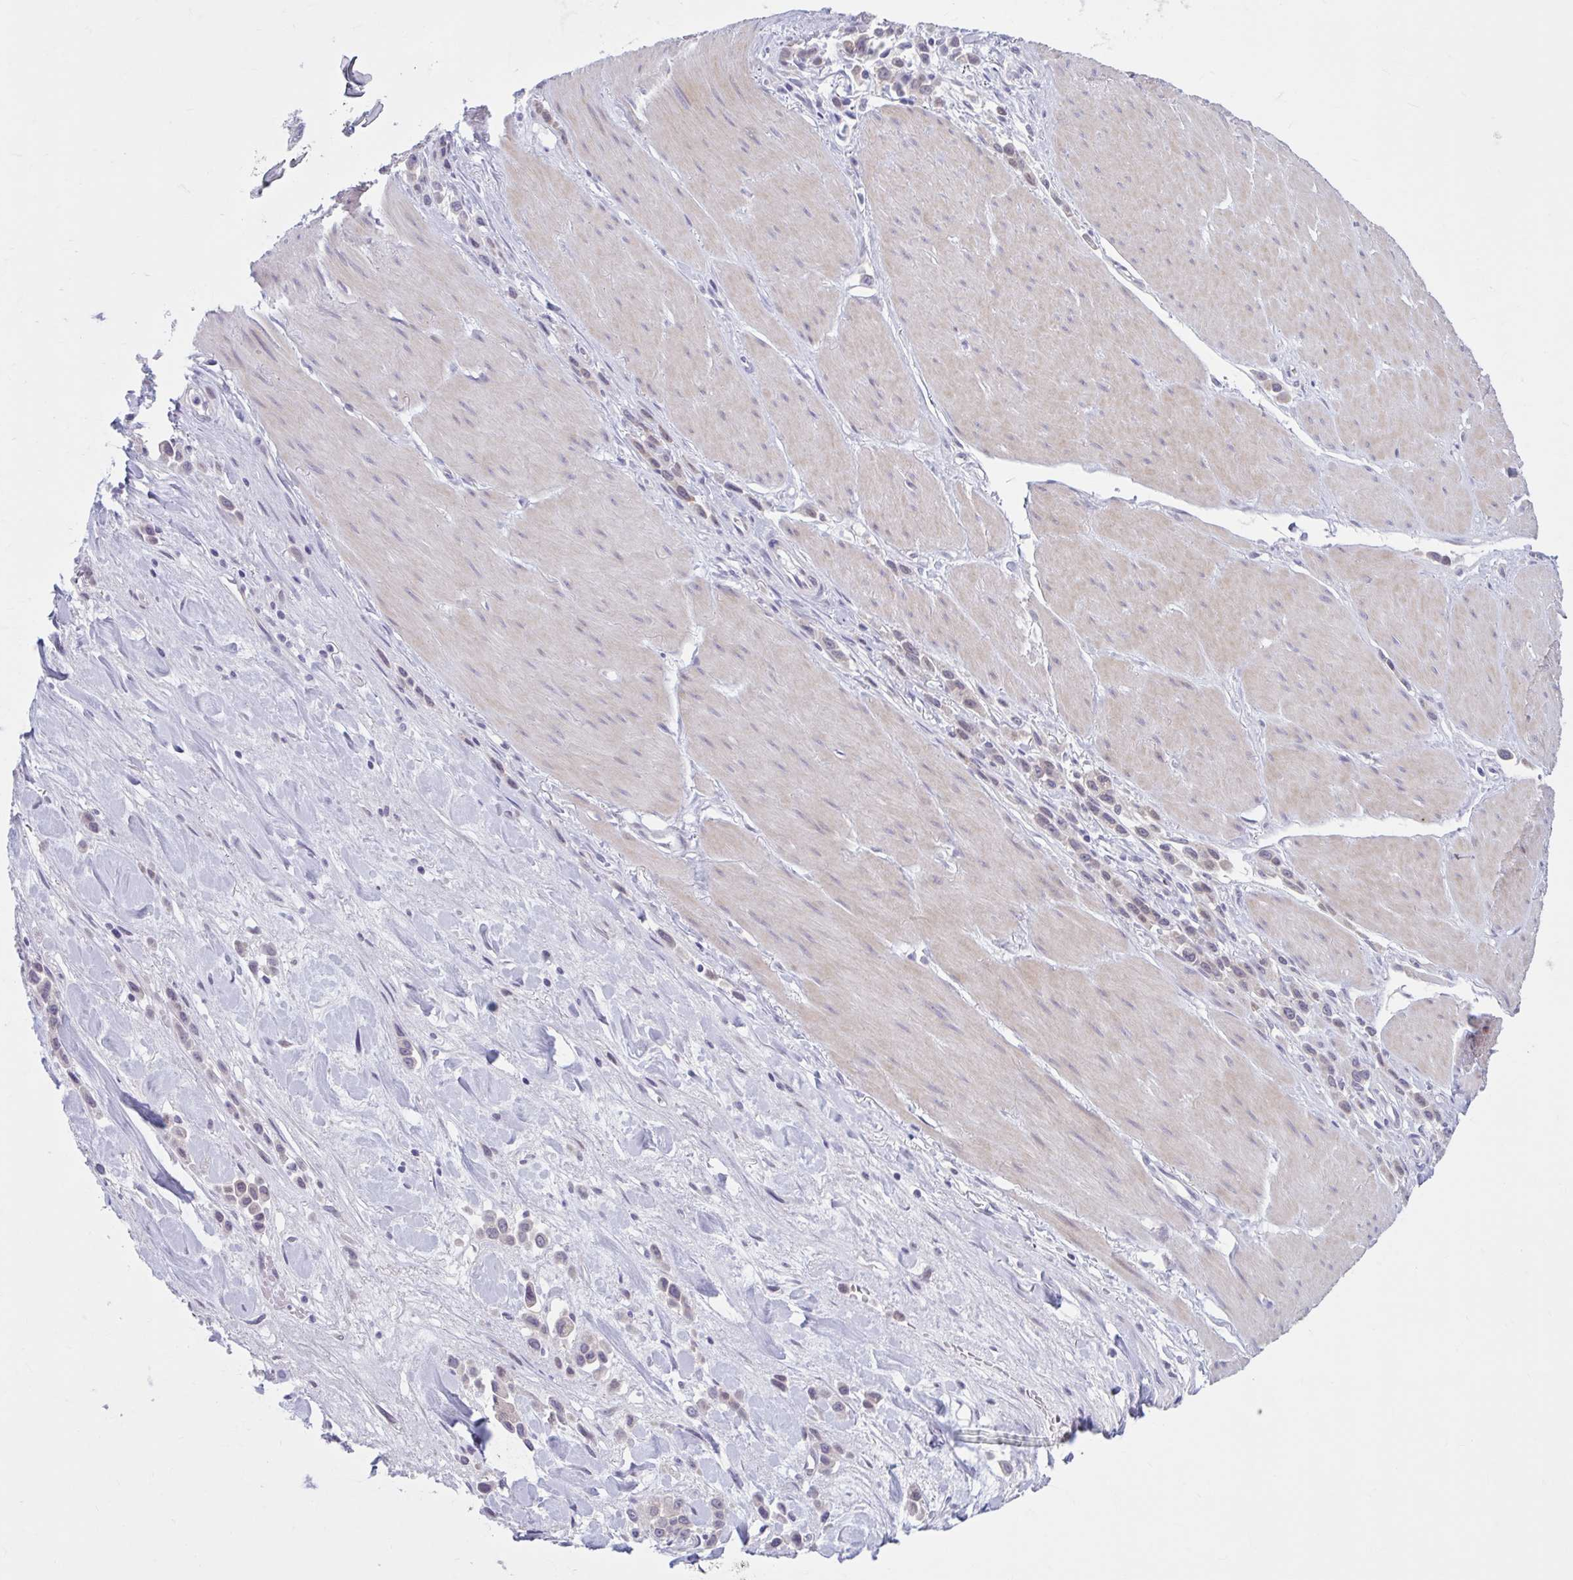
{"staining": {"intensity": "weak", "quantity": "25%-75%", "location": "cytoplasmic/membranous"}, "tissue": "stomach cancer", "cell_type": "Tumor cells", "image_type": "cancer", "snomed": [{"axis": "morphology", "description": "Adenocarcinoma, NOS"}, {"axis": "topography", "description": "Stomach"}], "caption": "This histopathology image reveals immunohistochemistry (IHC) staining of stomach cancer (adenocarcinoma), with low weak cytoplasmic/membranous positivity in about 25%-75% of tumor cells.", "gene": "FAM153A", "patient": {"sex": "male", "age": 47}}